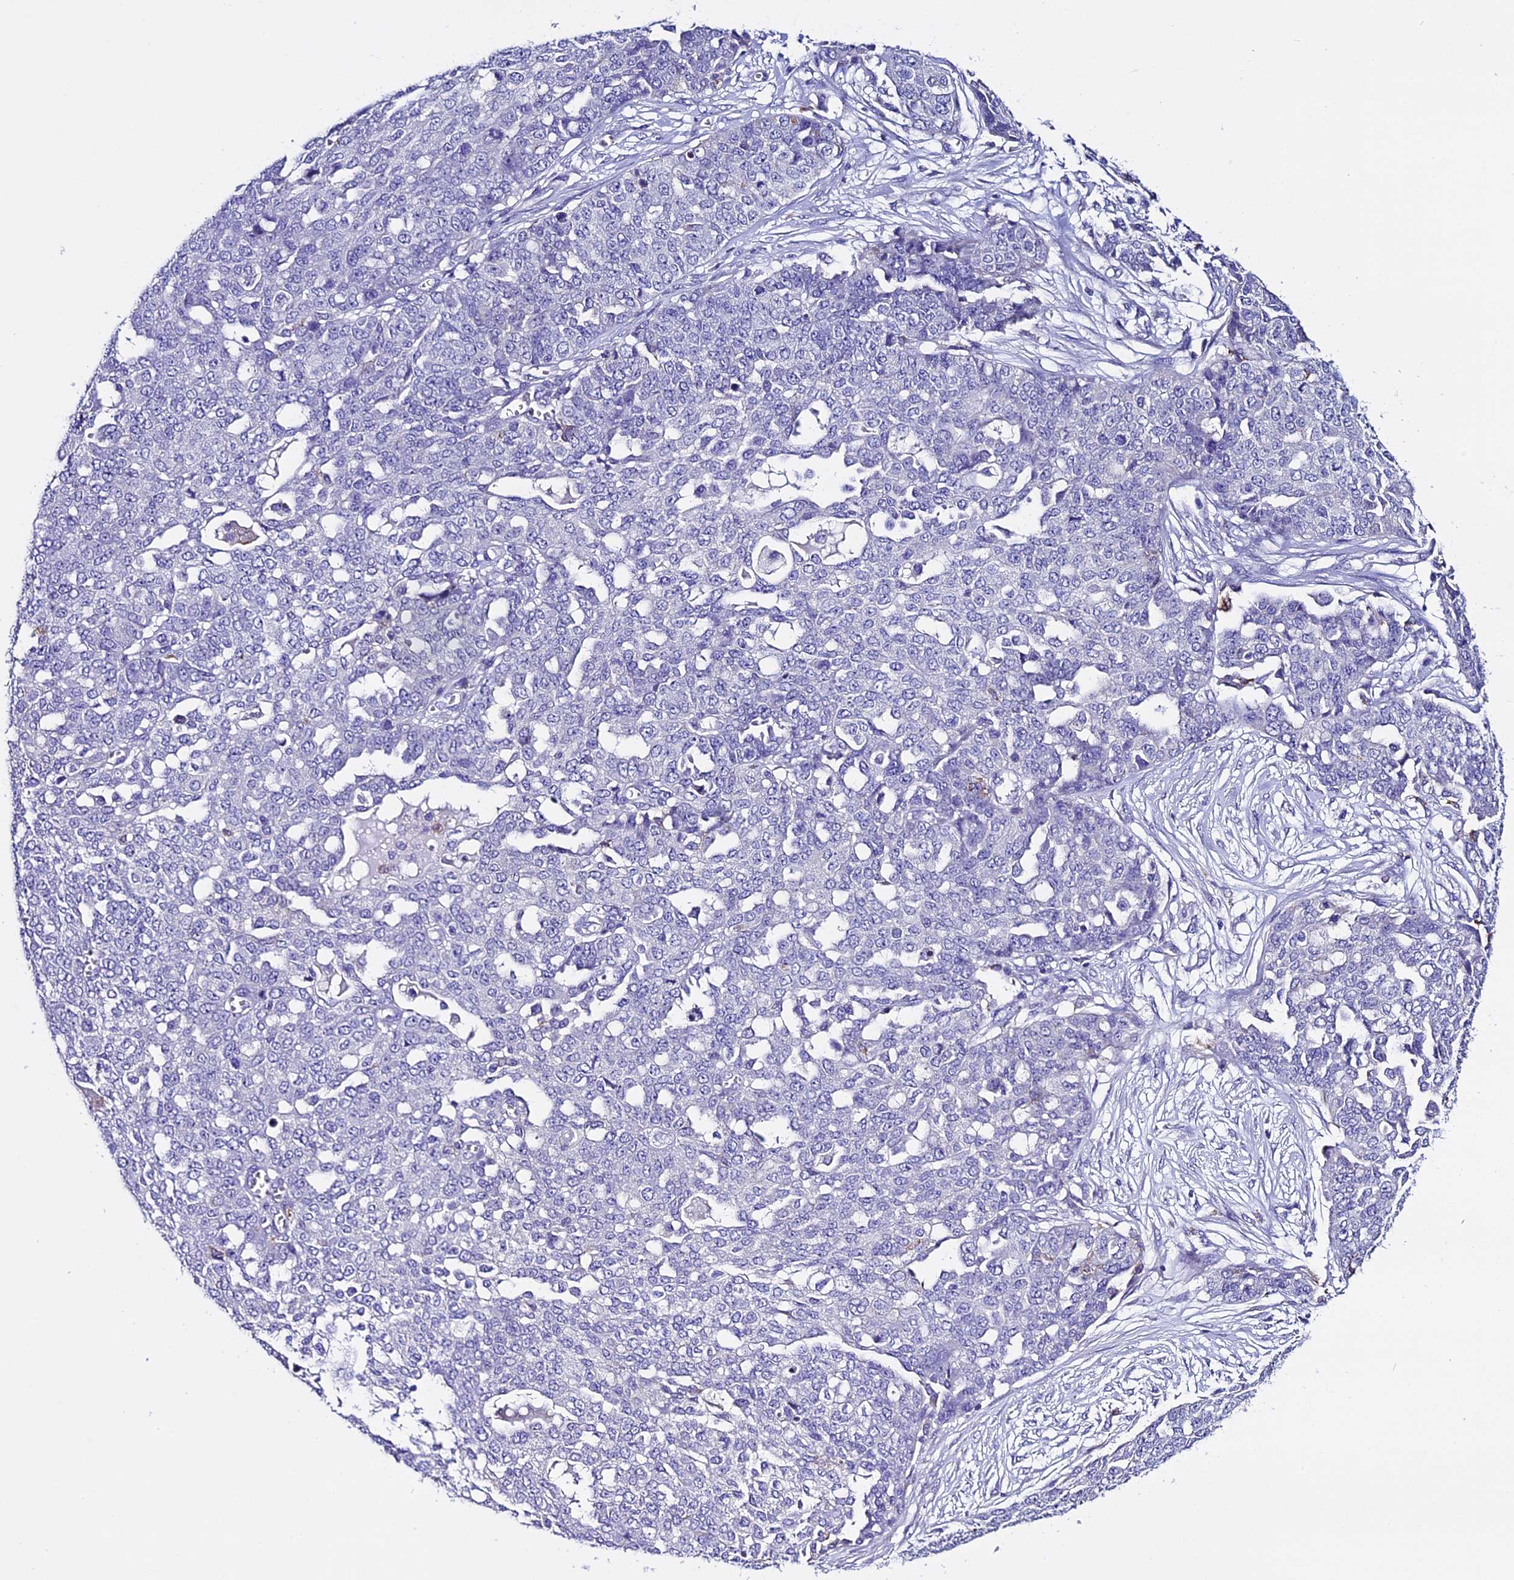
{"staining": {"intensity": "negative", "quantity": "none", "location": "none"}, "tissue": "ovarian cancer", "cell_type": "Tumor cells", "image_type": "cancer", "snomed": [{"axis": "morphology", "description": "Cystadenocarcinoma, serous, NOS"}, {"axis": "topography", "description": "Soft tissue"}, {"axis": "topography", "description": "Ovary"}], "caption": "IHC micrograph of serous cystadenocarcinoma (ovarian) stained for a protein (brown), which displays no positivity in tumor cells.", "gene": "NOD2", "patient": {"sex": "female", "age": 57}}